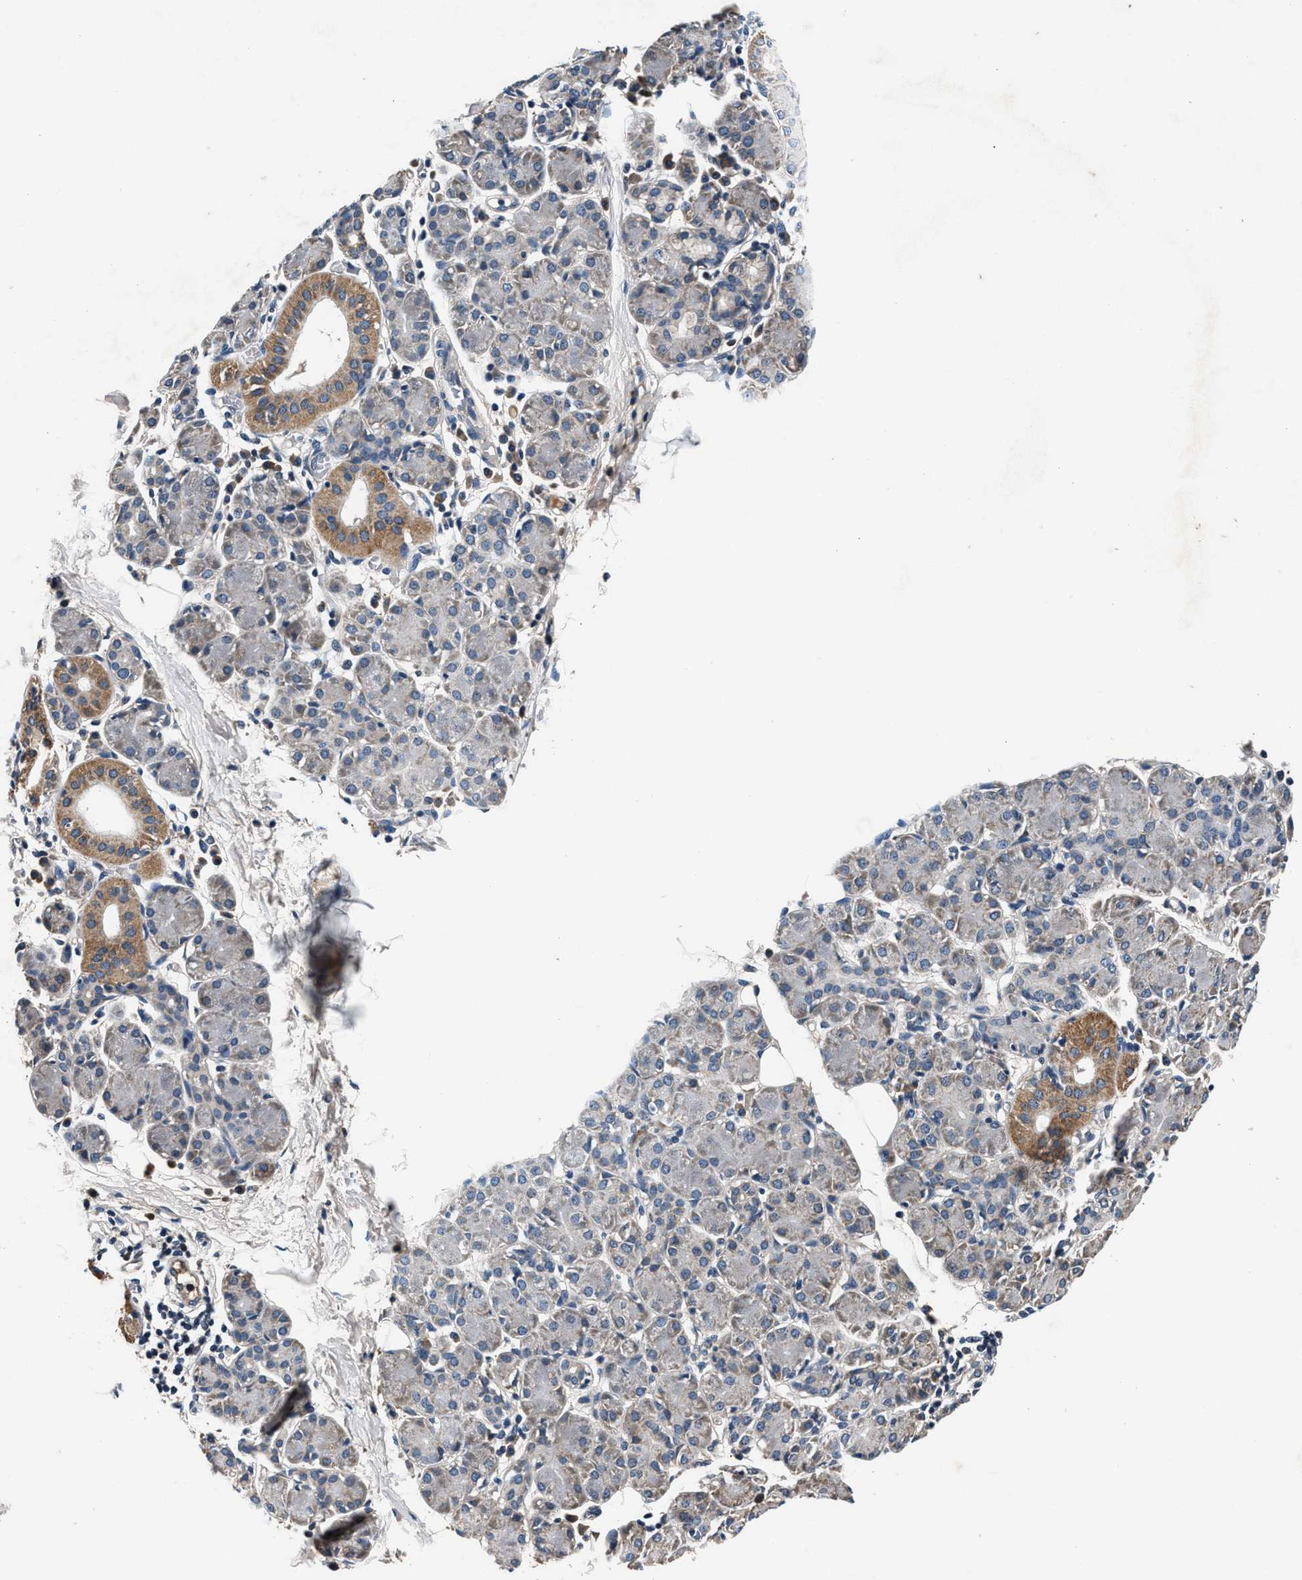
{"staining": {"intensity": "moderate", "quantity": "<25%", "location": "cytoplasmic/membranous"}, "tissue": "salivary gland", "cell_type": "Glandular cells", "image_type": "normal", "snomed": [{"axis": "morphology", "description": "Normal tissue, NOS"}, {"axis": "morphology", "description": "Inflammation, NOS"}, {"axis": "topography", "description": "Lymph node"}, {"axis": "topography", "description": "Salivary gland"}], "caption": "Human salivary gland stained for a protein (brown) shows moderate cytoplasmic/membranous positive positivity in about <25% of glandular cells.", "gene": "IMMT", "patient": {"sex": "male", "age": 3}}